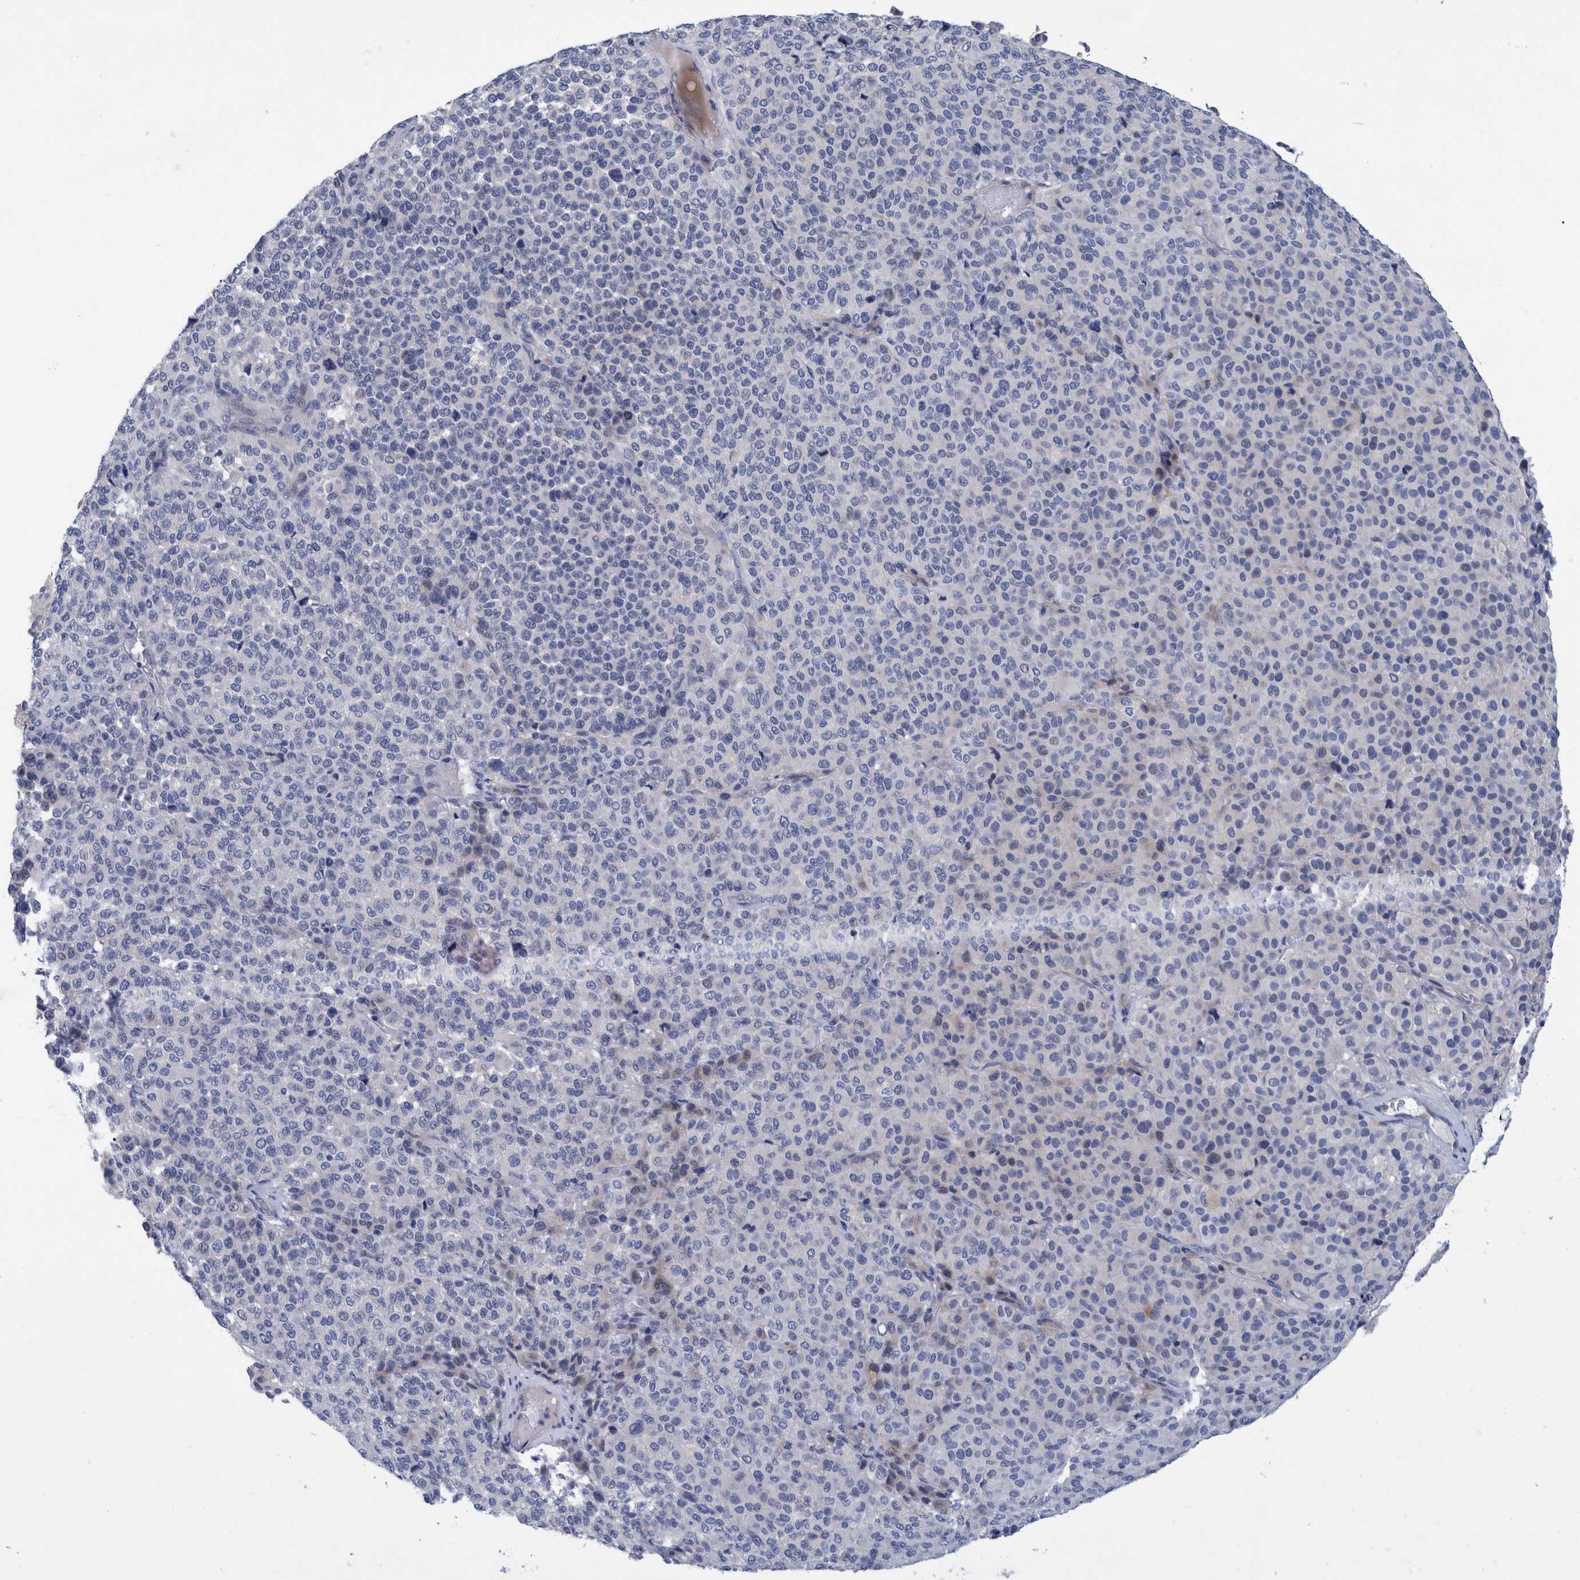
{"staining": {"intensity": "negative", "quantity": "none", "location": "none"}, "tissue": "melanoma", "cell_type": "Tumor cells", "image_type": "cancer", "snomed": [{"axis": "morphology", "description": "Malignant melanoma, Metastatic site"}, {"axis": "topography", "description": "Pancreas"}], "caption": "A histopathology image of human malignant melanoma (metastatic site) is negative for staining in tumor cells.", "gene": "MKS1", "patient": {"sex": "female", "age": 30}}